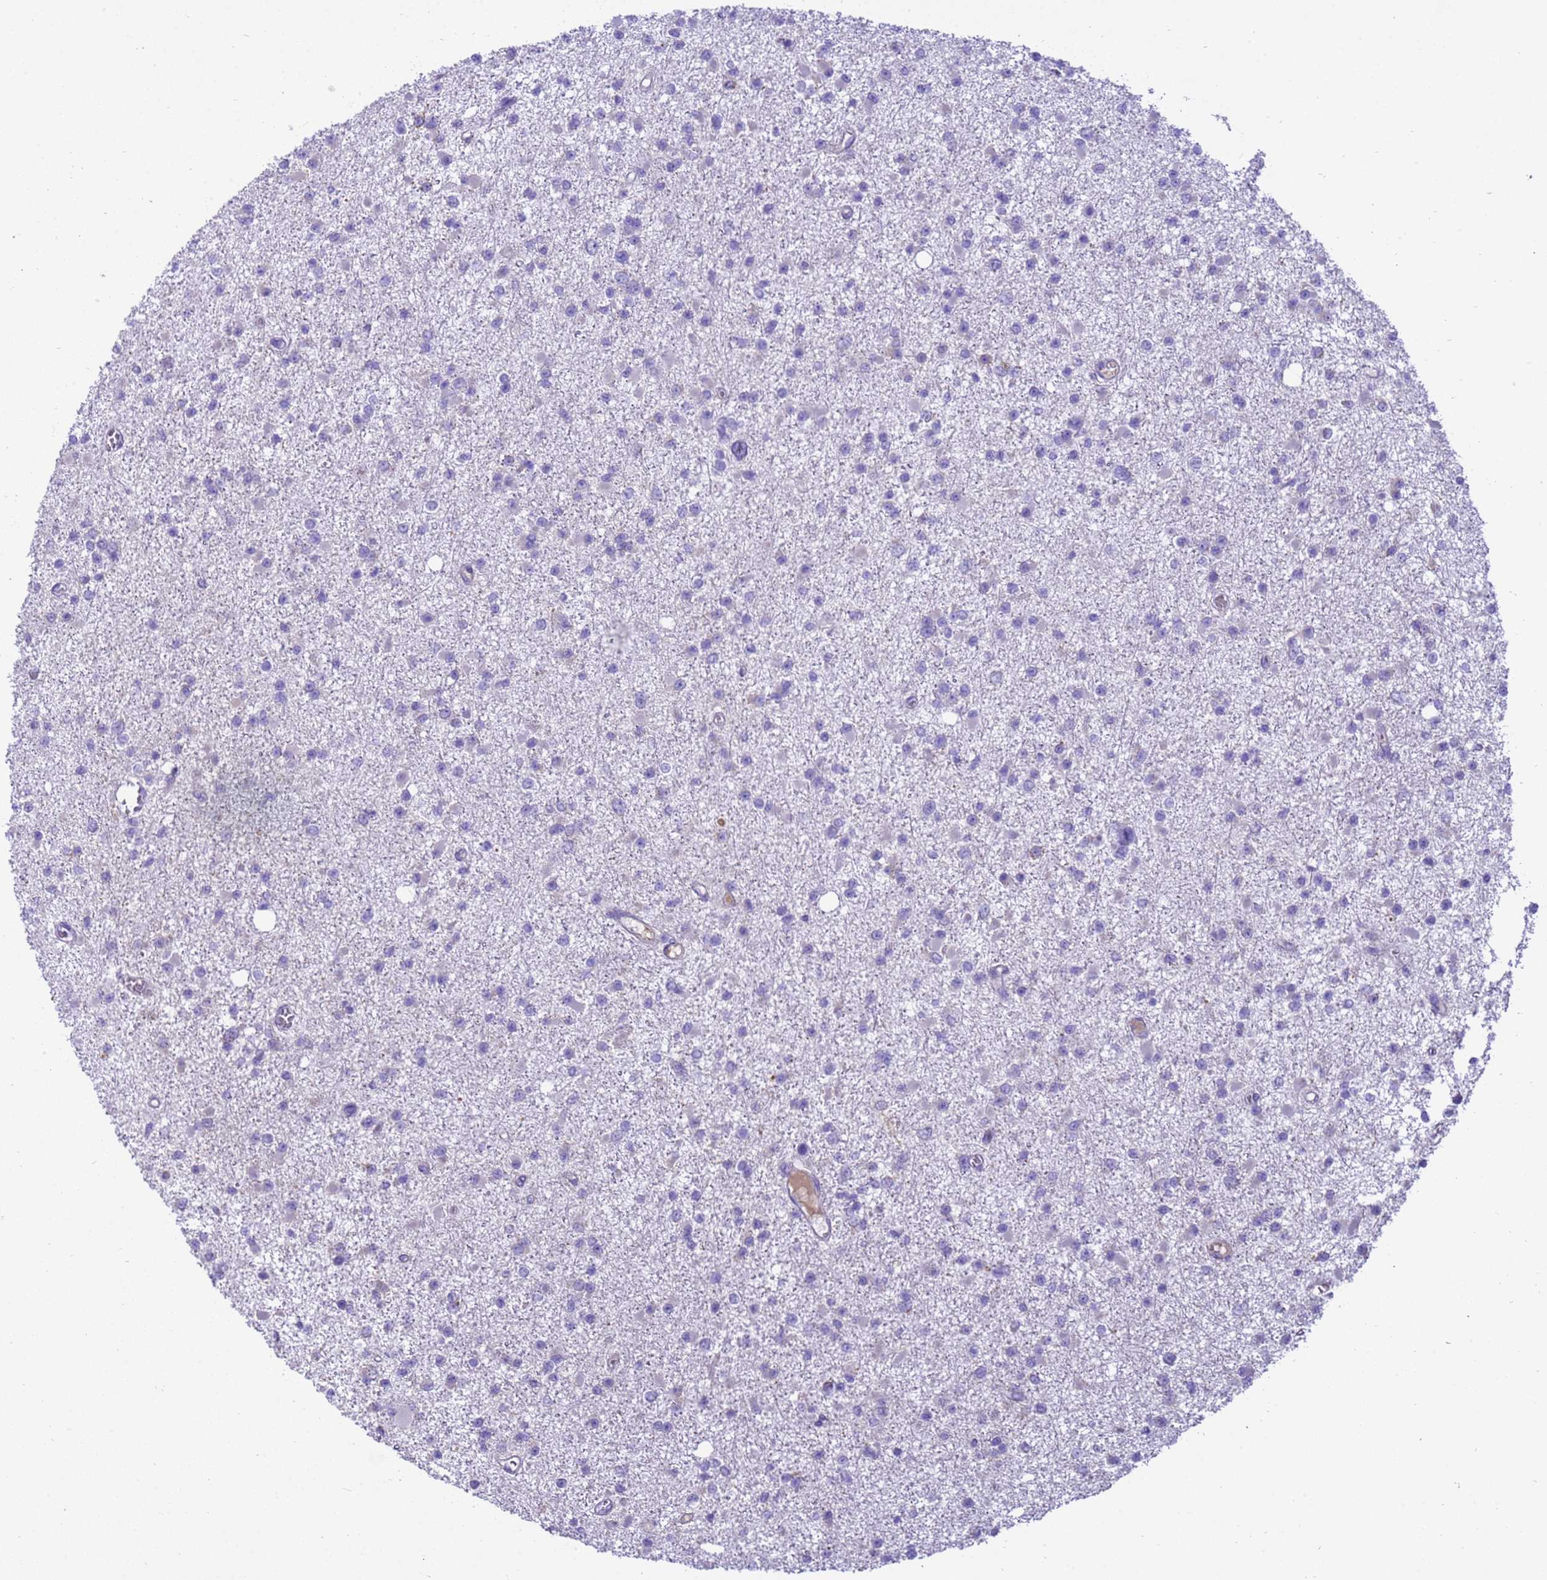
{"staining": {"intensity": "negative", "quantity": "none", "location": "none"}, "tissue": "glioma", "cell_type": "Tumor cells", "image_type": "cancer", "snomed": [{"axis": "morphology", "description": "Glioma, malignant, Low grade"}, {"axis": "topography", "description": "Brain"}], "caption": "Immunohistochemistry photomicrograph of neoplastic tissue: human low-grade glioma (malignant) stained with DAB exhibits no significant protein expression in tumor cells.", "gene": "PIEZO2", "patient": {"sex": "female", "age": 22}}